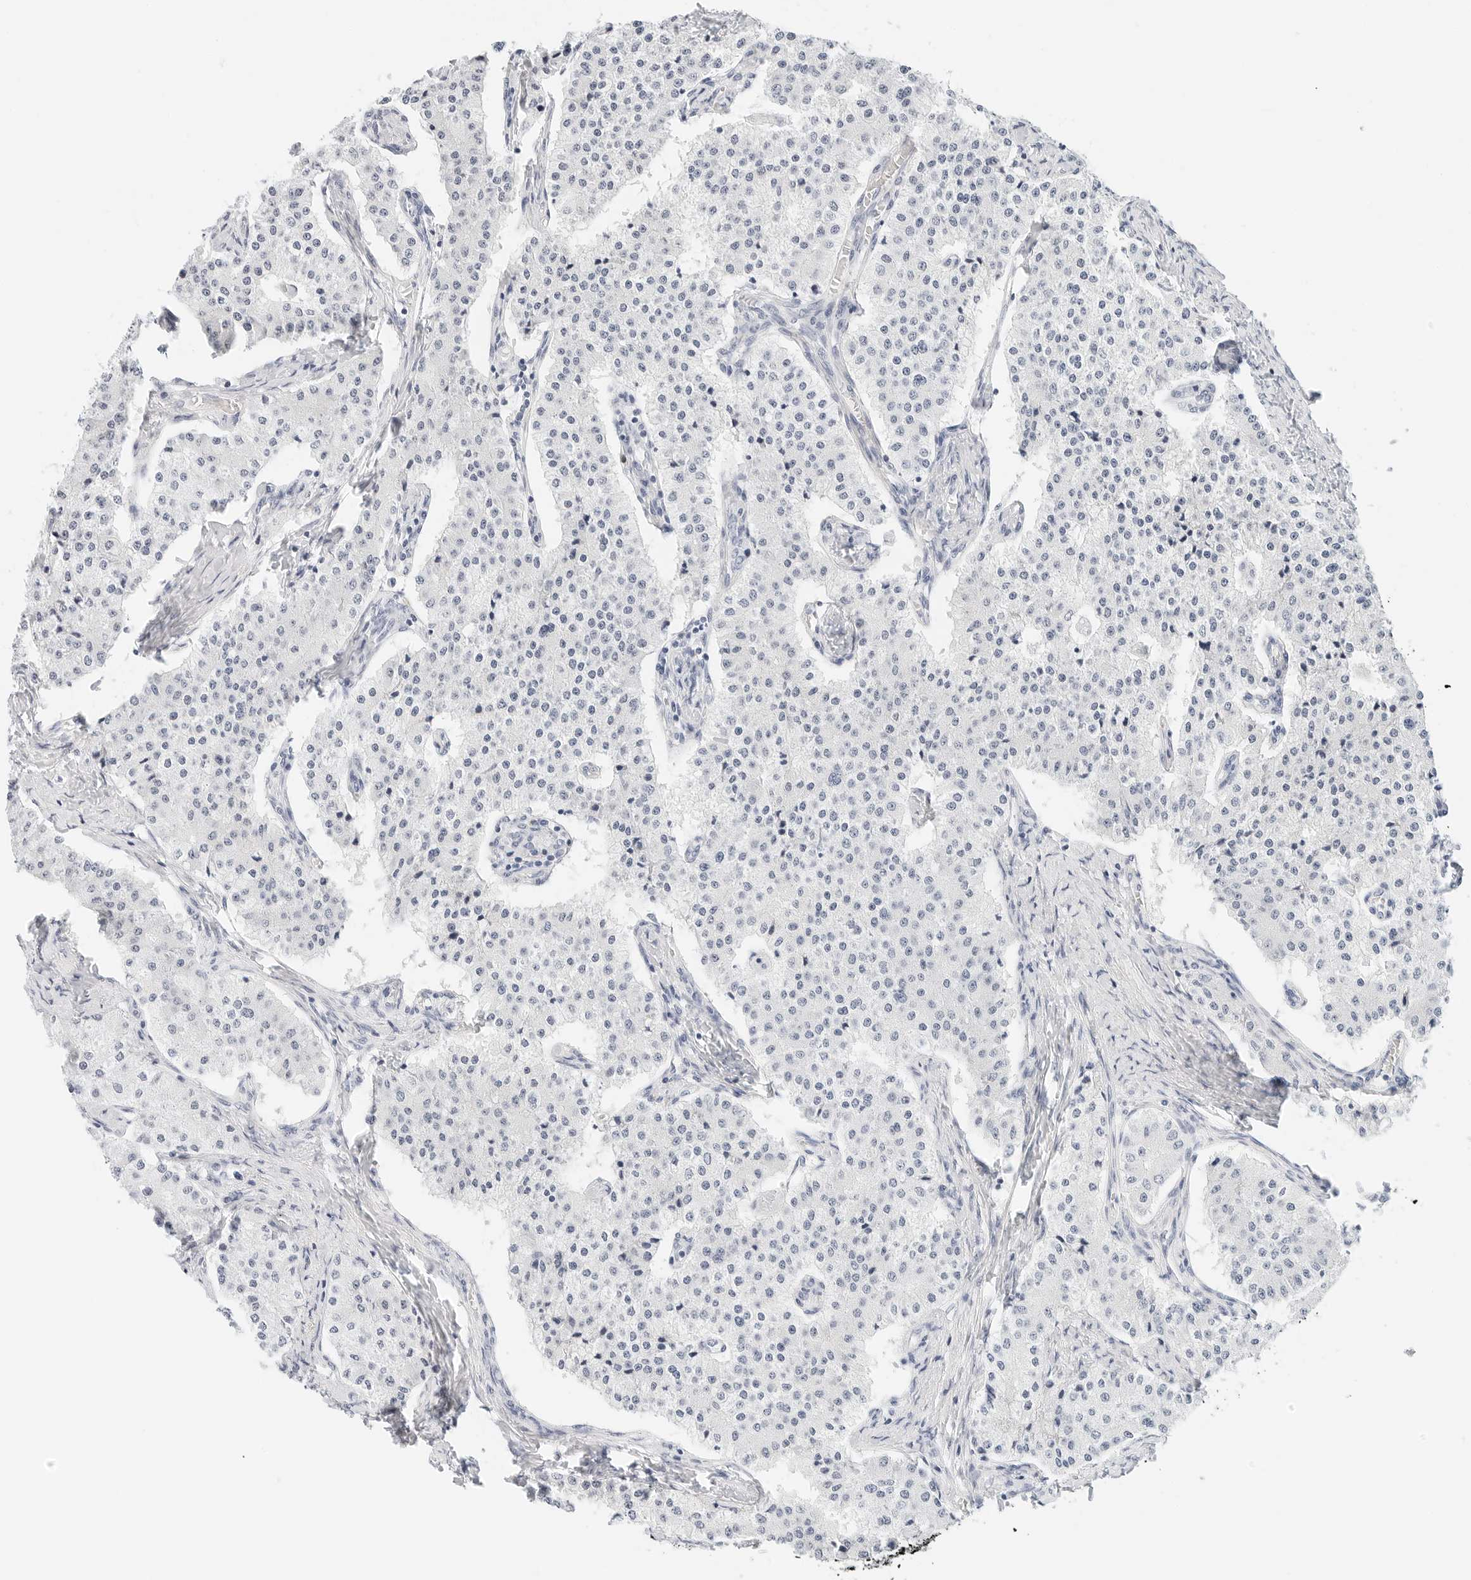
{"staining": {"intensity": "negative", "quantity": "none", "location": "none"}, "tissue": "carcinoid", "cell_type": "Tumor cells", "image_type": "cancer", "snomed": [{"axis": "morphology", "description": "Carcinoid, malignant, NOS"}, {"axis": "topography", "description": "Colon"}], "caption": "Histopathology image shows no significant protein positivity in tumor cells of malignant carcinoid.", "gene": "CD22", "patient": {"sex": "female", "age": 52}}